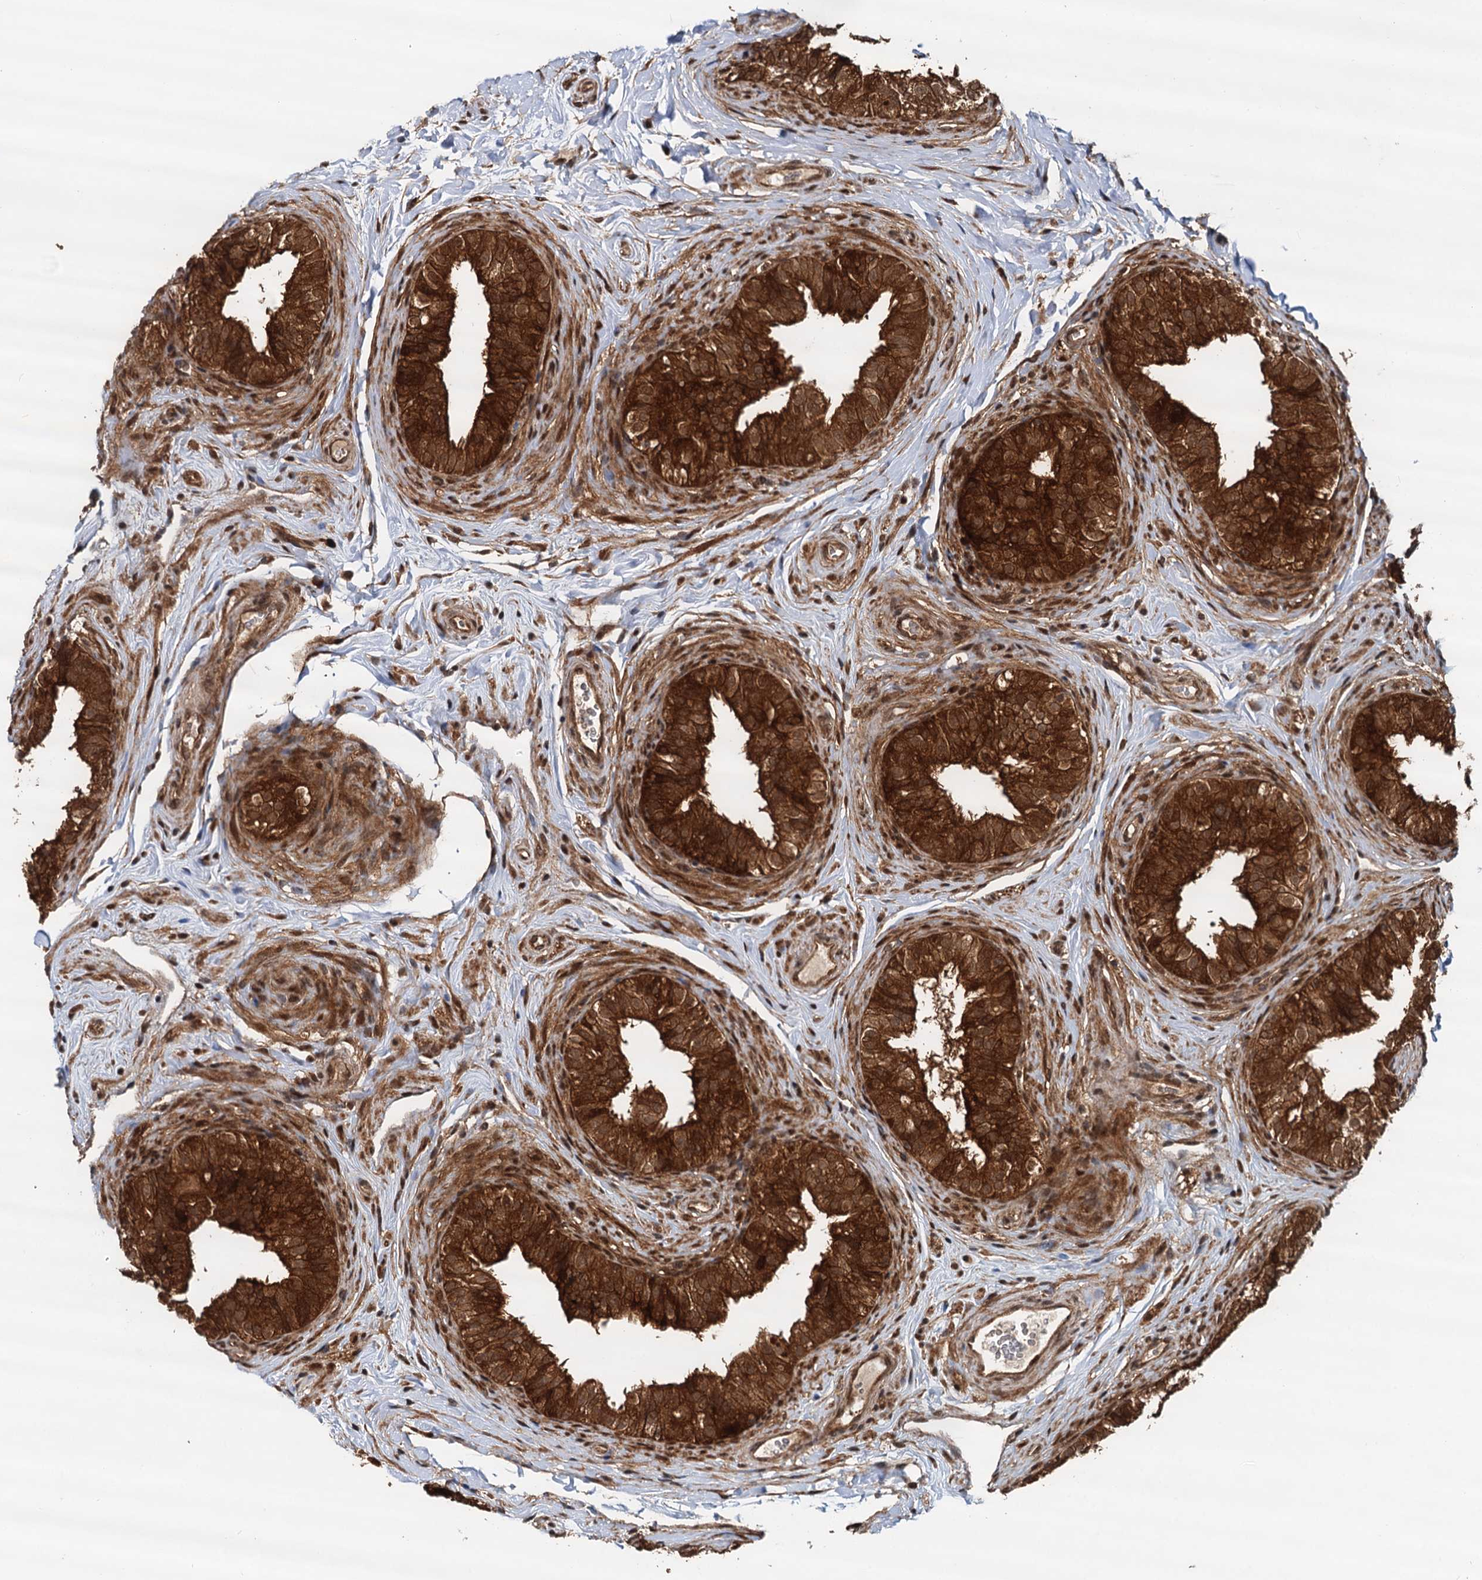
{"staining": {"intensity": "strong", "quantity": ">75%", "location": "cytoplasmic/membranous"}, "tissue": "epididymis", "cell_type": "Glandular cells", "image_type": "normal", "snomed": [{"axis": "morphology", "description": "Normal tissue, NOS"}, {"axis": "topography", "description": "Epididymis"}], "caption": "This is a histology image of immunohistochemistry staining of normal epididymis, which shows strong expression in the cytoplasmic/membranous of glandular cells.", "gene": "STUB1", "patient": {"sex": "male", "age": 49}}